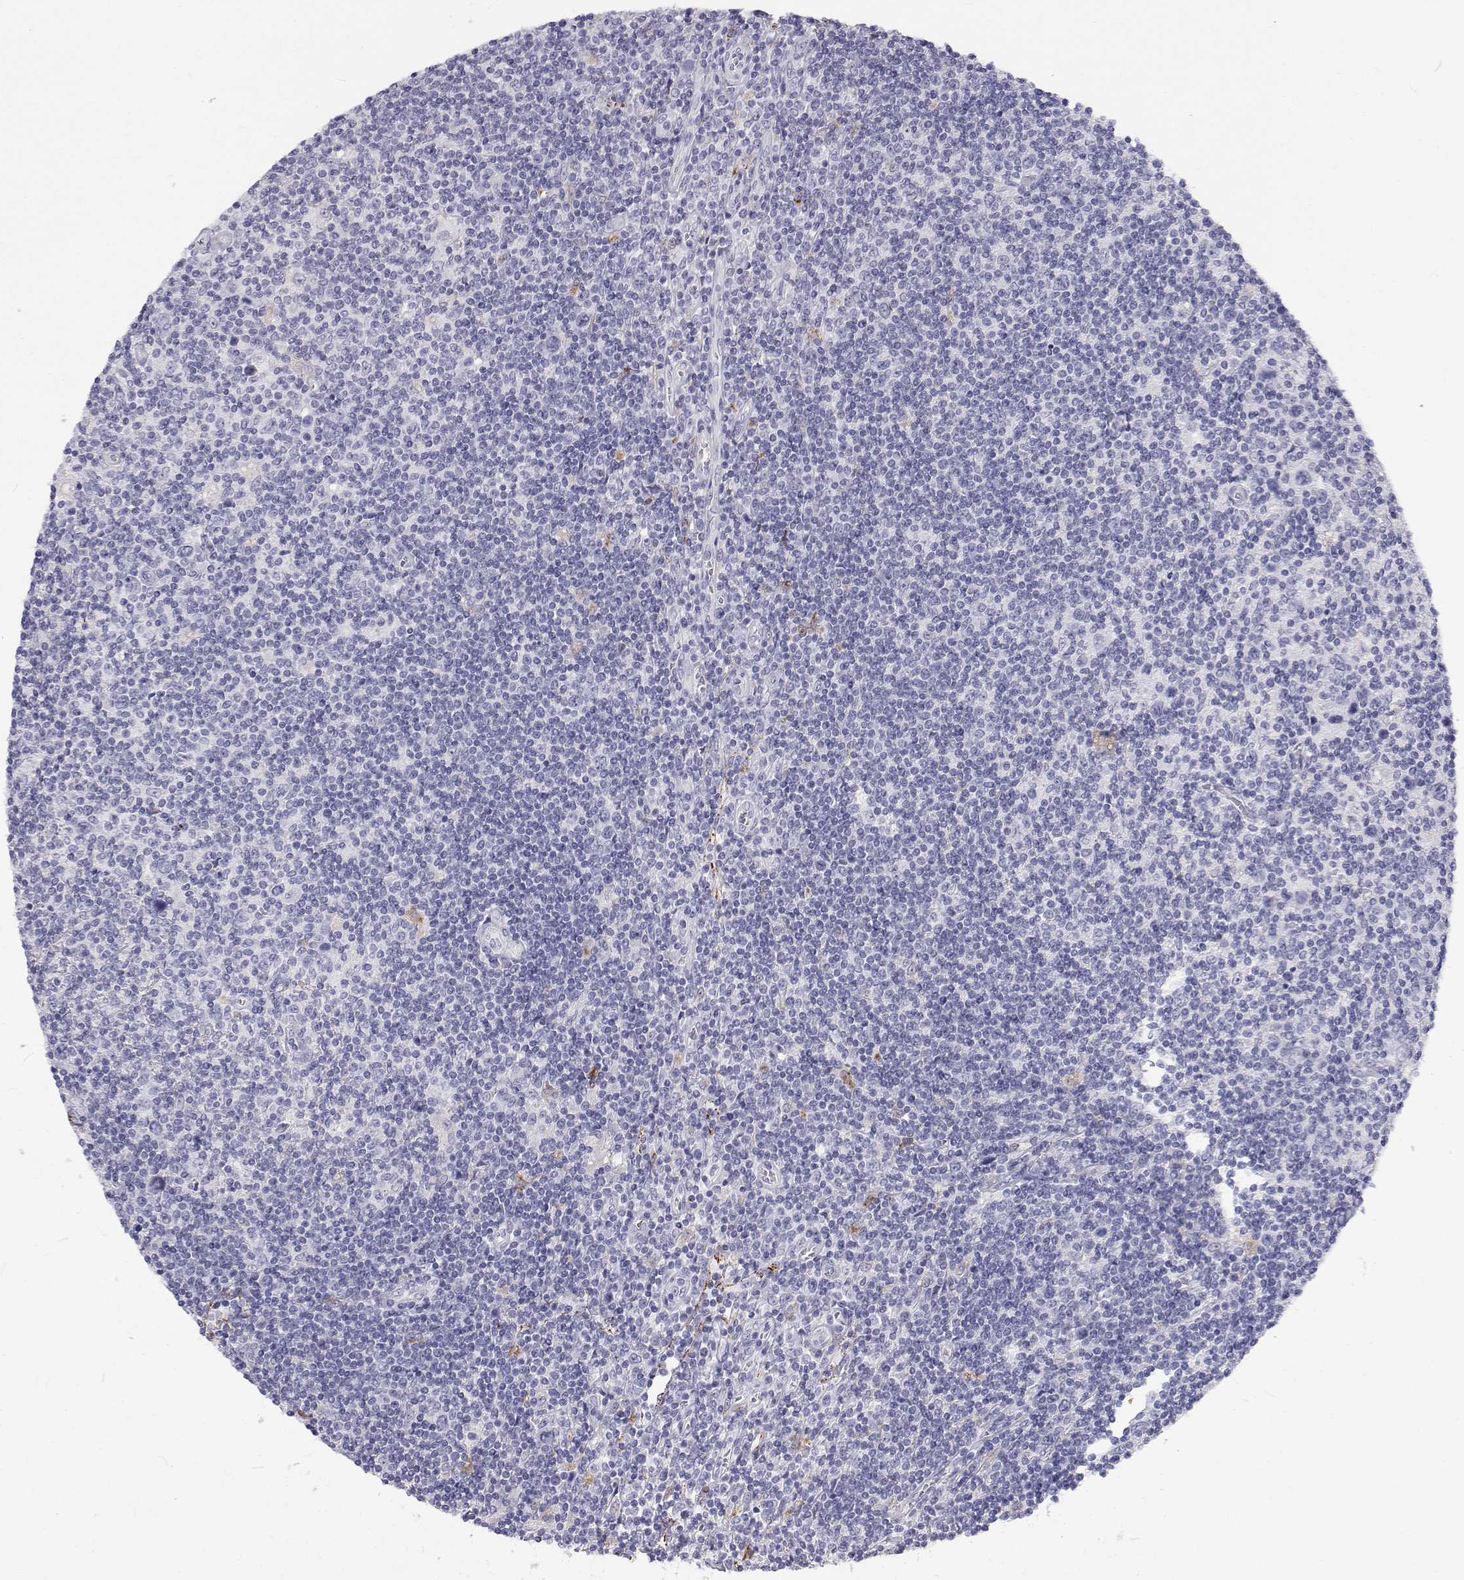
{"staining": {"intensity": "negative", "quantity": "none", "location": "none"}, "tissue": "lymphoma", "cell_type": "Tumor cells", "image_type": "cancer", "snomed": [{"axis": "morphology", "description": "Hodgkin's disease, NOS"}, {"axis": "topography", "description": "Lymph node"}], "caption": "Histopathology image shows no protein positivity in tumor cells of lymphoma tissue. (Immunohistochemistry, brightfield microscopy, high magnification).", "gene": "NCR2", "patient": {"sex": "male", "age": 40}}